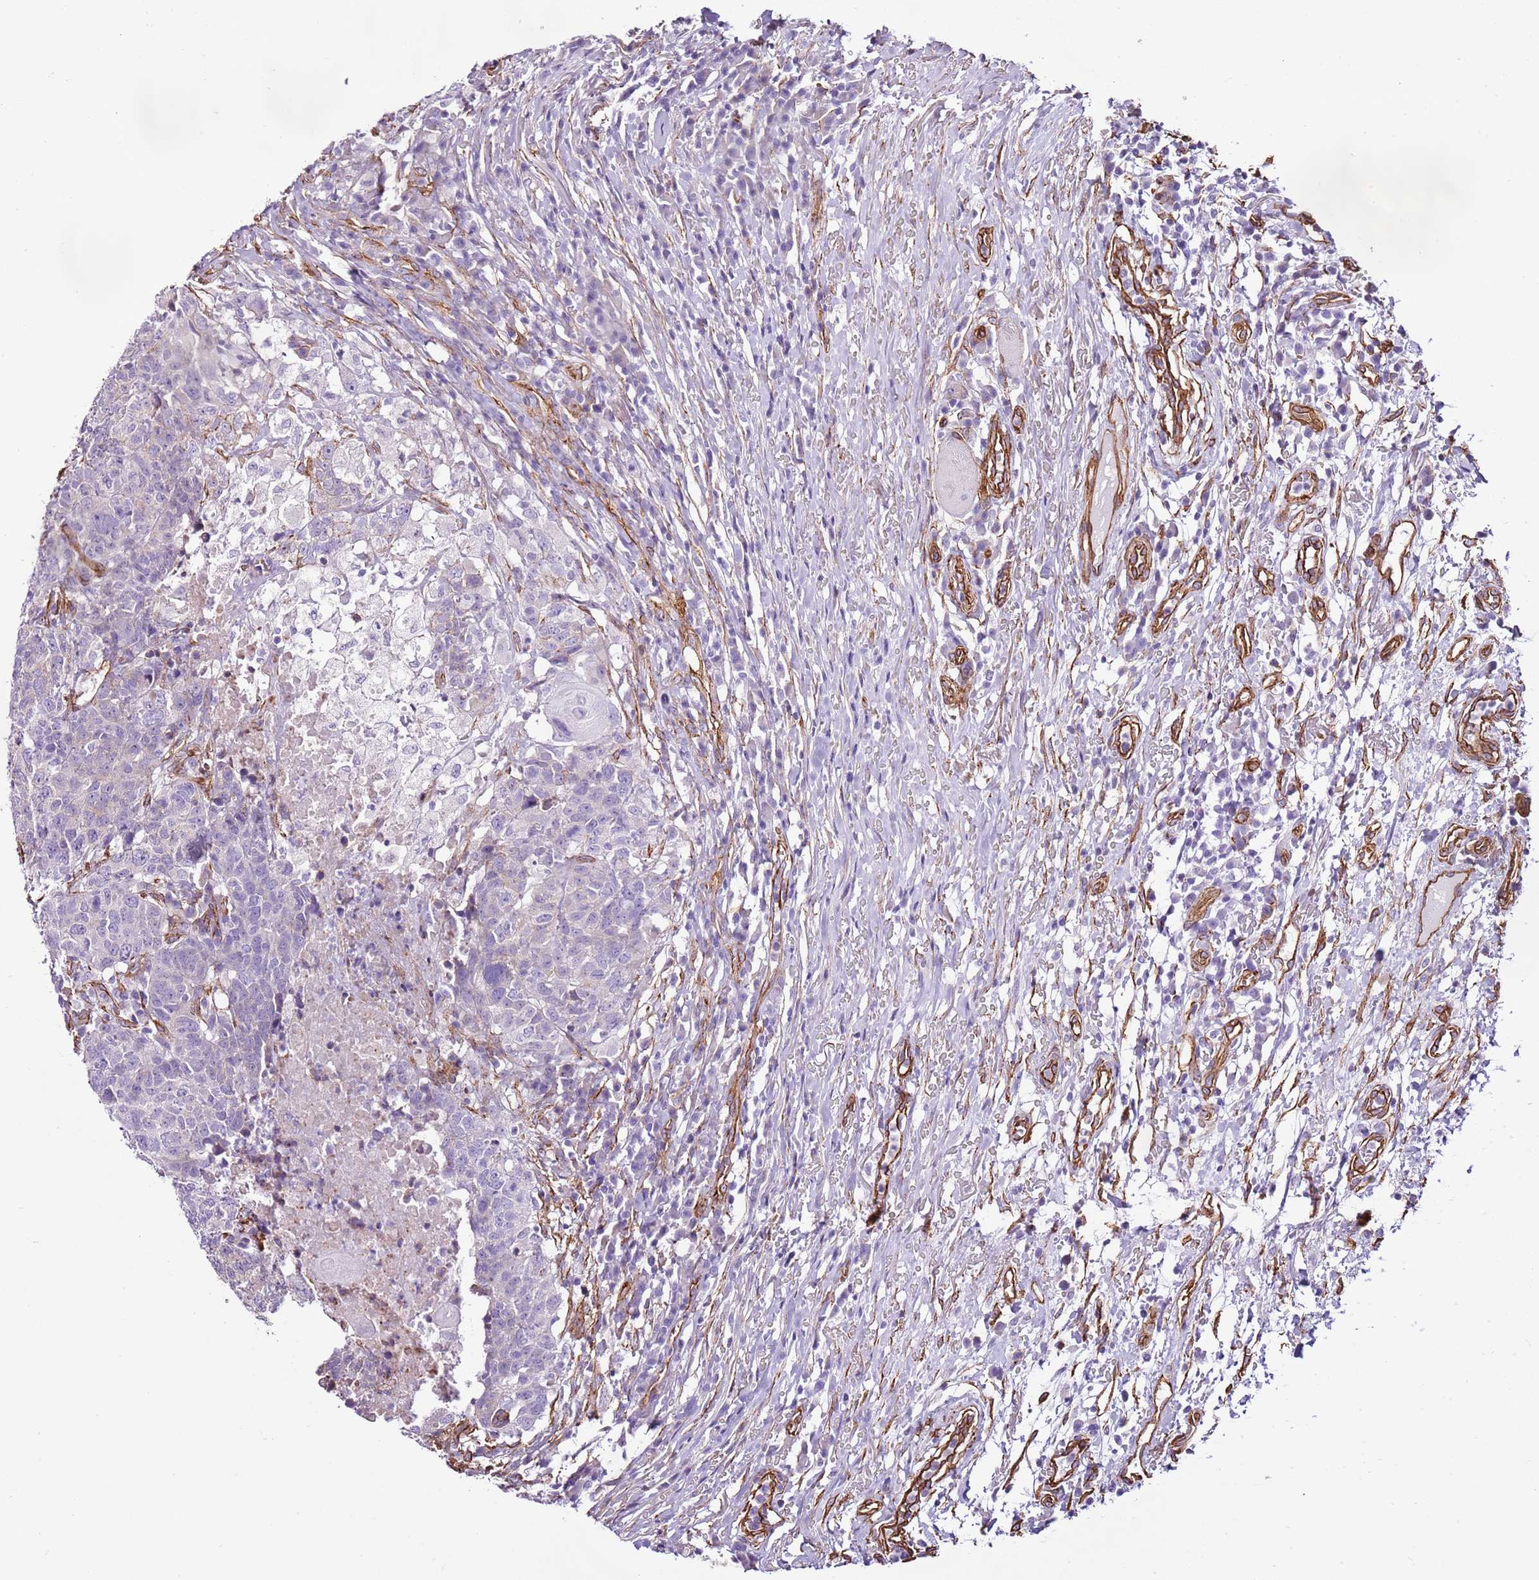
{"staining": {"intensity": "negative", "quantity": "none", "location": "none"}, "tissue": "head and neck cancer", "cell_type": "Tumor cells", "image_type": "cancer", "snomed": [{"axis": "morphology", "description": "Normal tissue, NOS"}, {"axis": "morphology", "description": "Squamous cell carcinoma, NOS"}, {"axis": "topography", "description": "Skeletal muscle"}, {"axis": "topography", "description": "Vascular tissue"}, {"axis": "topography", "description": "Peripheral nerve tissue"}, {"axis": "topography", "description": "Head-Neck"}], "caption": "Tumor cells are negative for protein expression in human head and neck cancer.", "gene": "CTDSPL", "patient": {"sex": "male", "age": 66}}